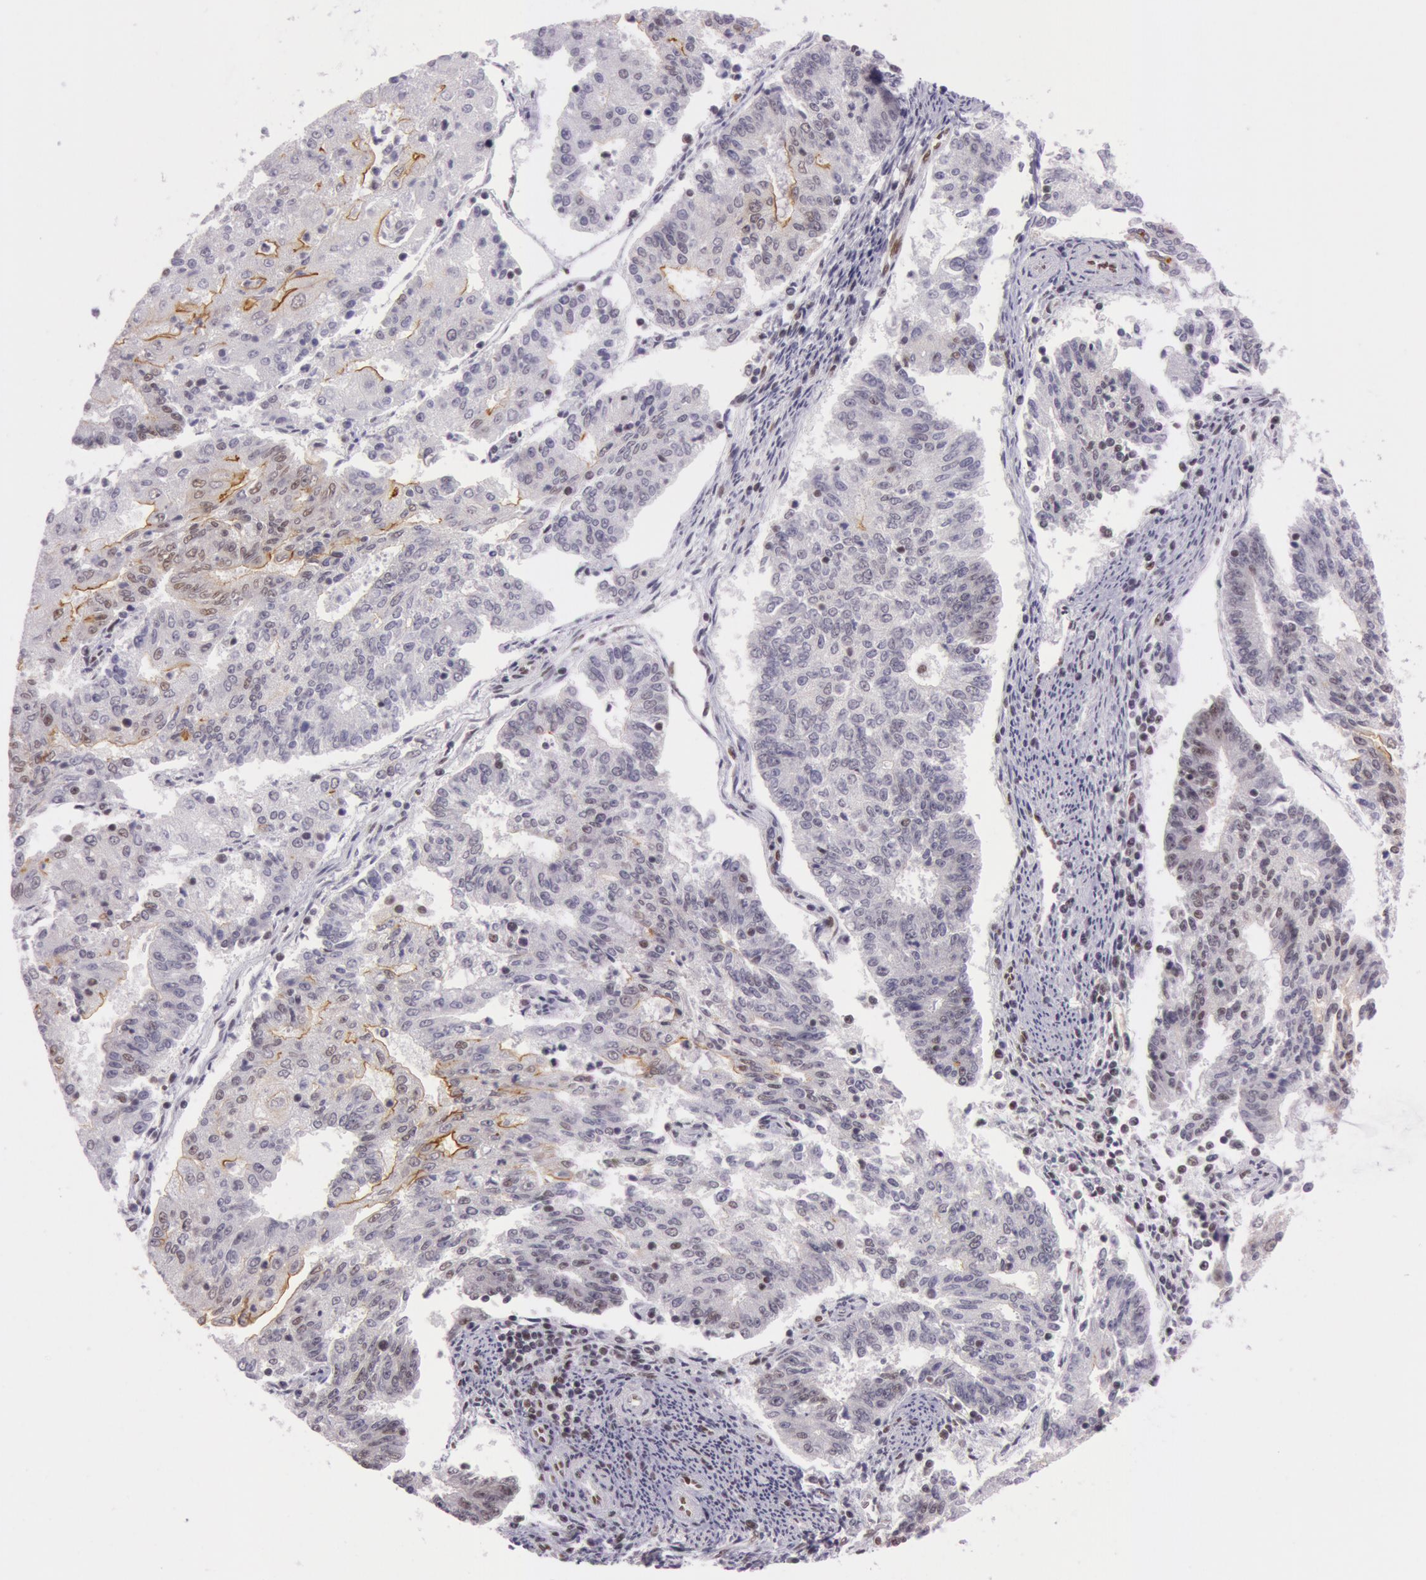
{"staining": {"intensity": "weak", "quantity": "25%-75%", "location": "nuclear"}, "tissue": "endometrial cancer", "cell_type": "Tumor cells", "image_type": "cancer", "snomed": [{"axis": "morphology", "description": "Adenocarcinoma, NOS"}, {"axis": "topography", "description": "Endometrium"}], "caption": "Immunohistochemical staining of human endometrial adenocarcinoma exhibits weak nuclear protein staining in about 25%-75% of tumor cells.", "gene": "NBN", "patient": {"sex": "female", "age": 56}}